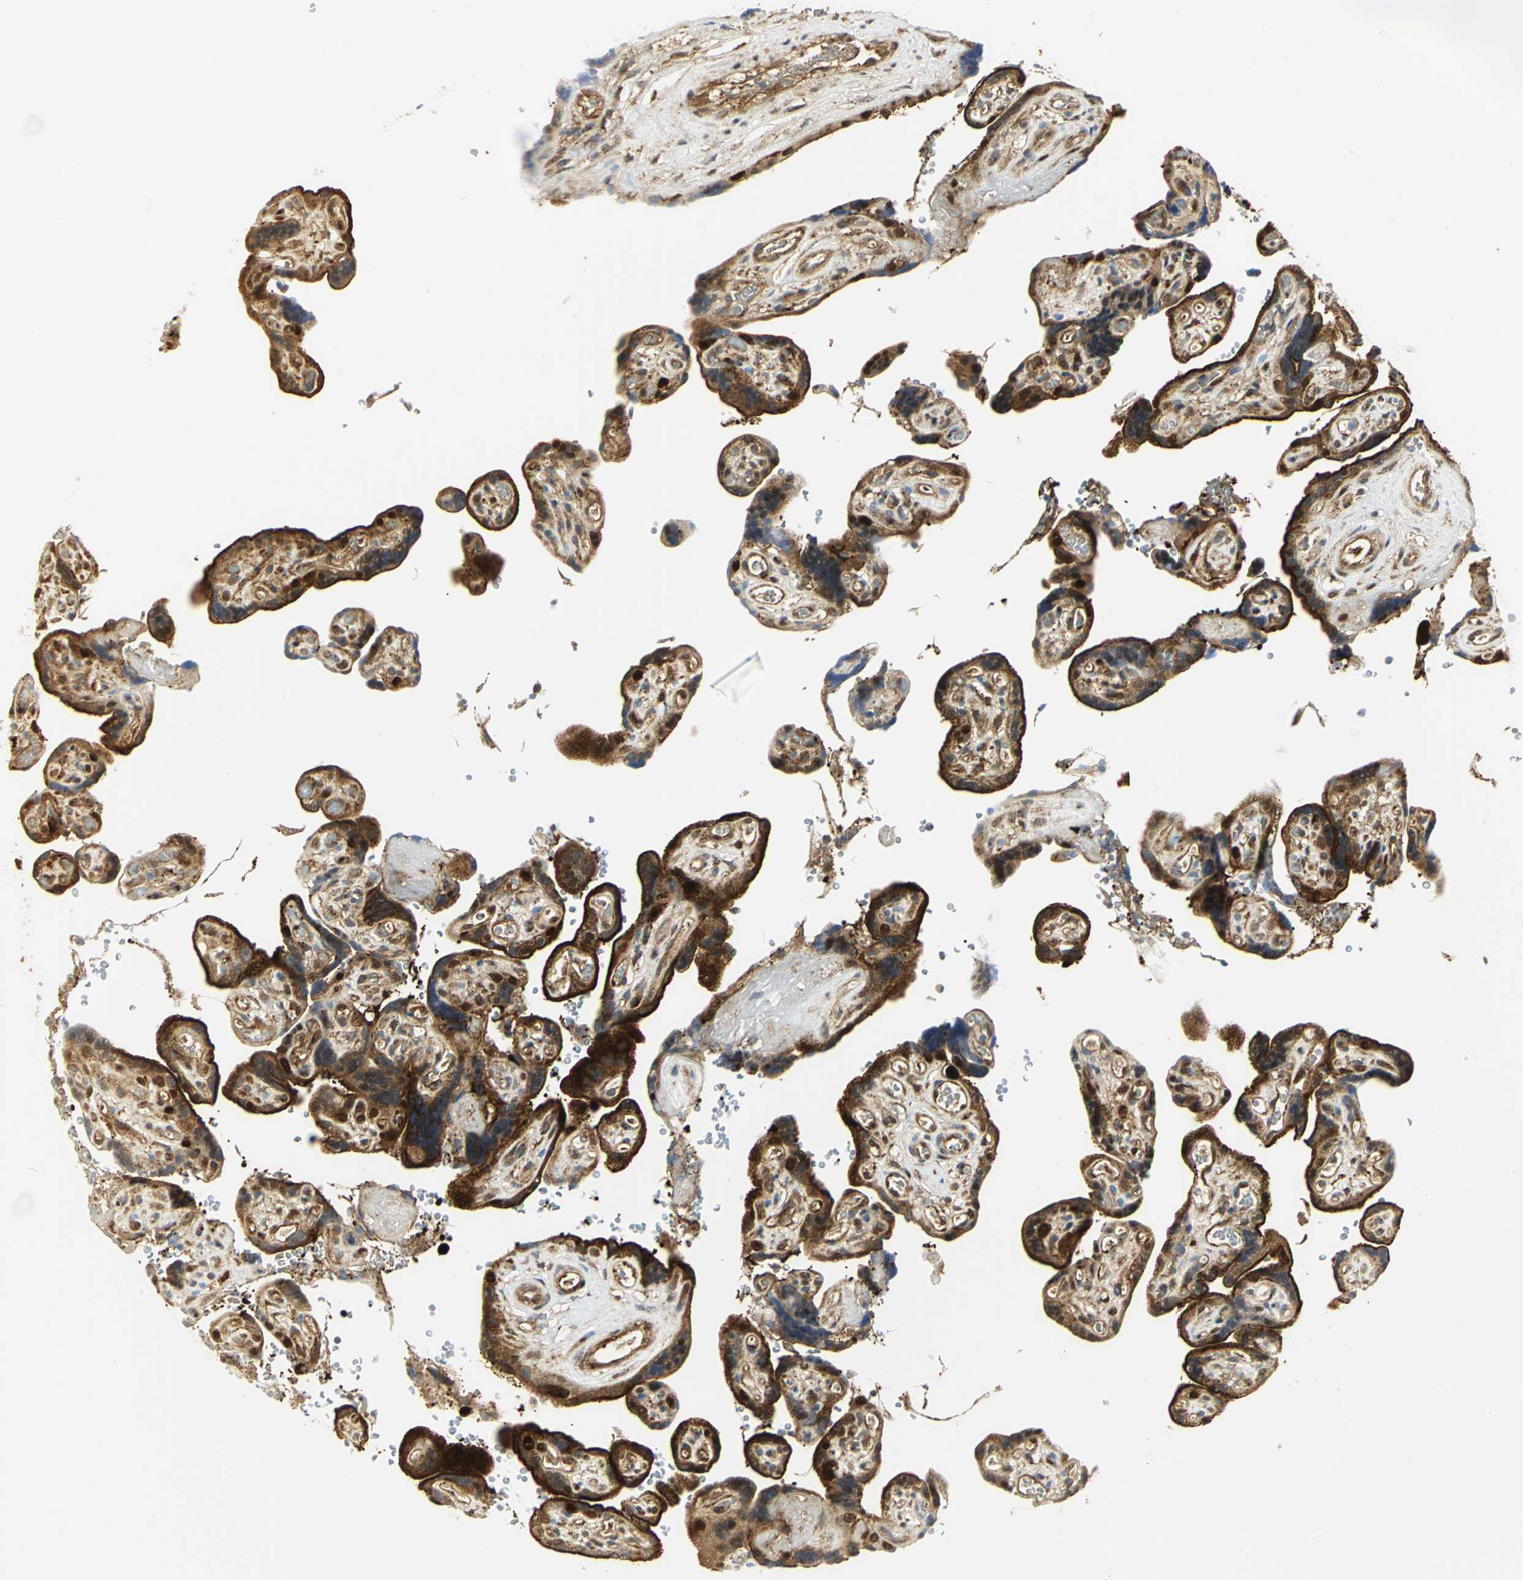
{"staining": {"intensity": "strong", "quantity": ">75%", "location": "cytoplasmic/membranous,nuclear"}, "tissue": "placenta", "cell_type": "Decidual cells", "image_type": "normal", "snomed": [{"axis": "morphology", "description": "Normal tissue, NOS"}, {"axis": "topography", "description": "Placenta"}], "caption": "Decidual cells demonstrate strong cytoplasmic/membranous,nuclear positivity in approximately >75% of cells in unremarkable placenta. Using DAB (brown) and hematoxylin (blue) stains, captured at high magnification using brightfield microscopy.", "gene": "EEA1", "patient": {"sex": "female", "age": 30}}